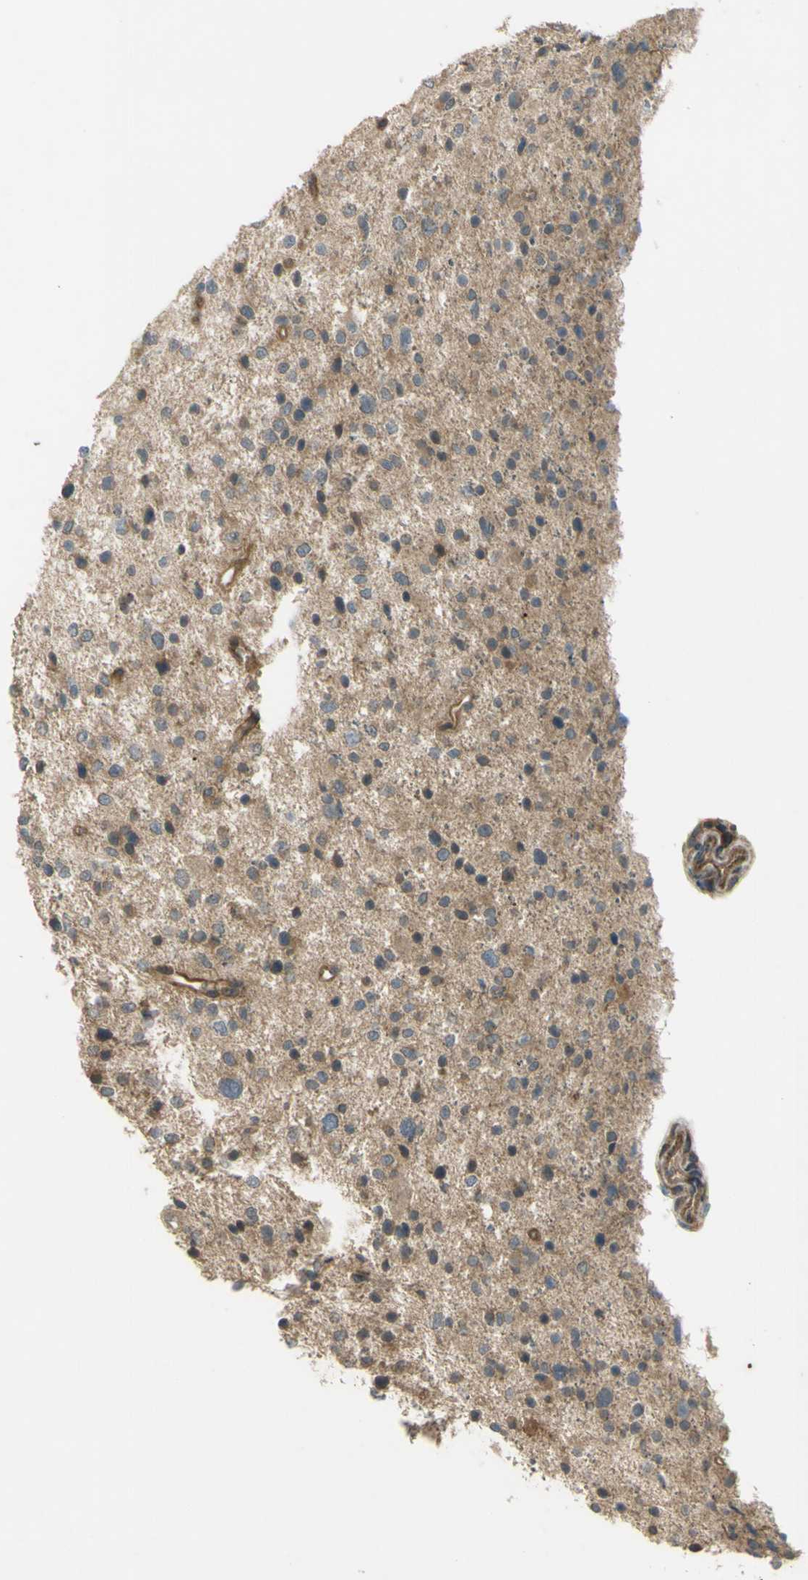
{"staining": {"intensity": "weak", "quantity": ">75%", "location": "cytoplasmic/membranous"}, "tissue": "glioma", "cell_type": "Tumor cells", "image_type": "cancer", "snomed": [{"axis": "morphology", "description": "Glioma, malignant, Low grade"}, {"axis": "topography", "description": "Brain"}], "caption": "The micrograph exhibits staining of malignant glioma (low-grade), revealing weak cytoplasmic/membranous protein positivity (brown color) within tumor cells.", "gene": "FLII", "patient": {"sex": "female", "age": 37}}